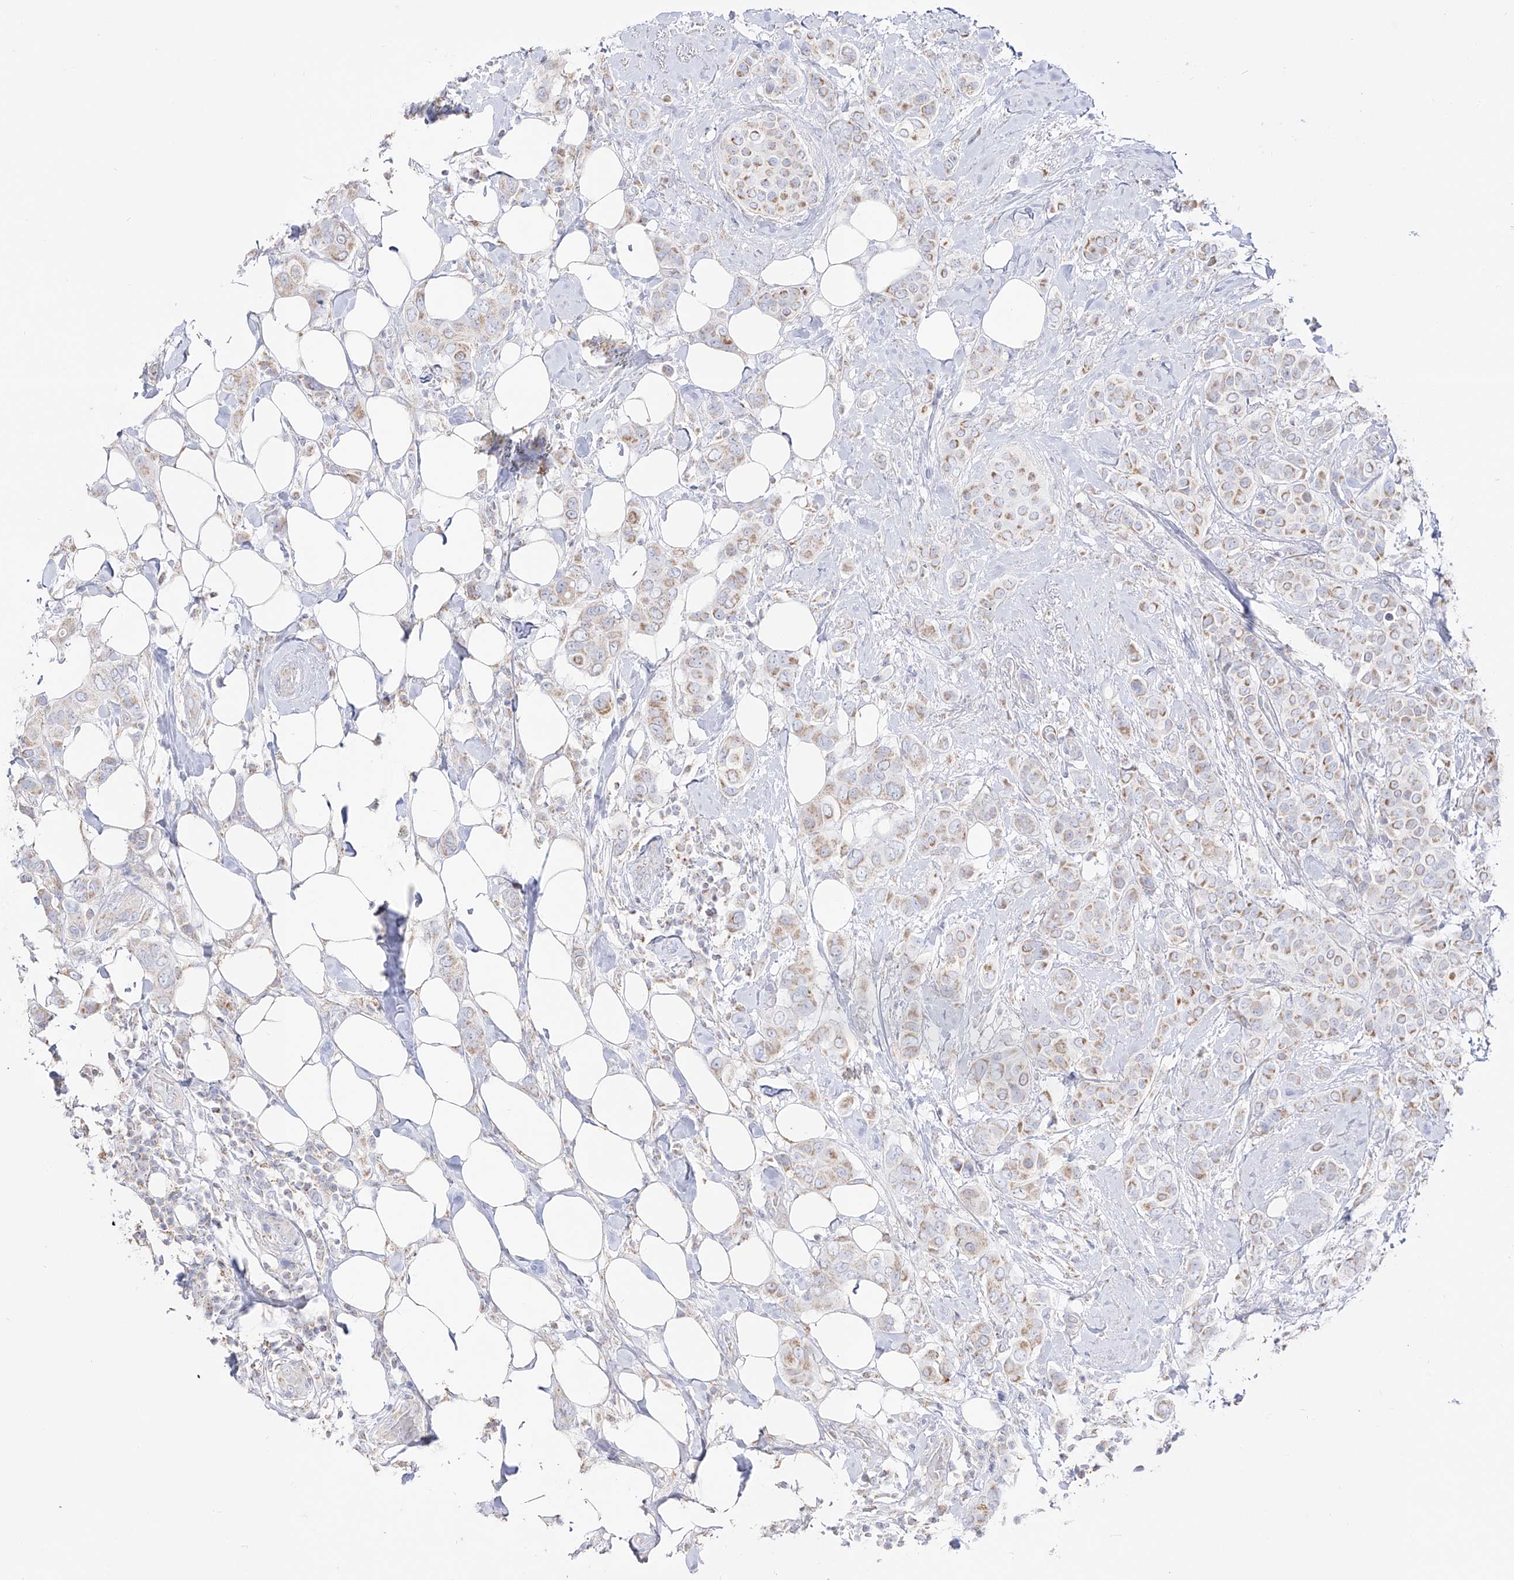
{"staining": {"intensity": "weak", "quantity": ">75%", "location": "cytoplasmic/membranous"}, "tissue": "breast cancer", "cell_type": "Tumor cells", "image_type": "cancer", "snomed": [{"axis": "morphology", "description": "Lobular carcinoma"}, {"axis": "topography", "description": "Breast"}], "caption": "IHC of human lobular carcinoma (breast) shows low levels of weak cytoplasmic/membranous staining in about >75% of tumor cells.", "gene": "RCHY1", "patient": {"sex": "female", "age": 51}}